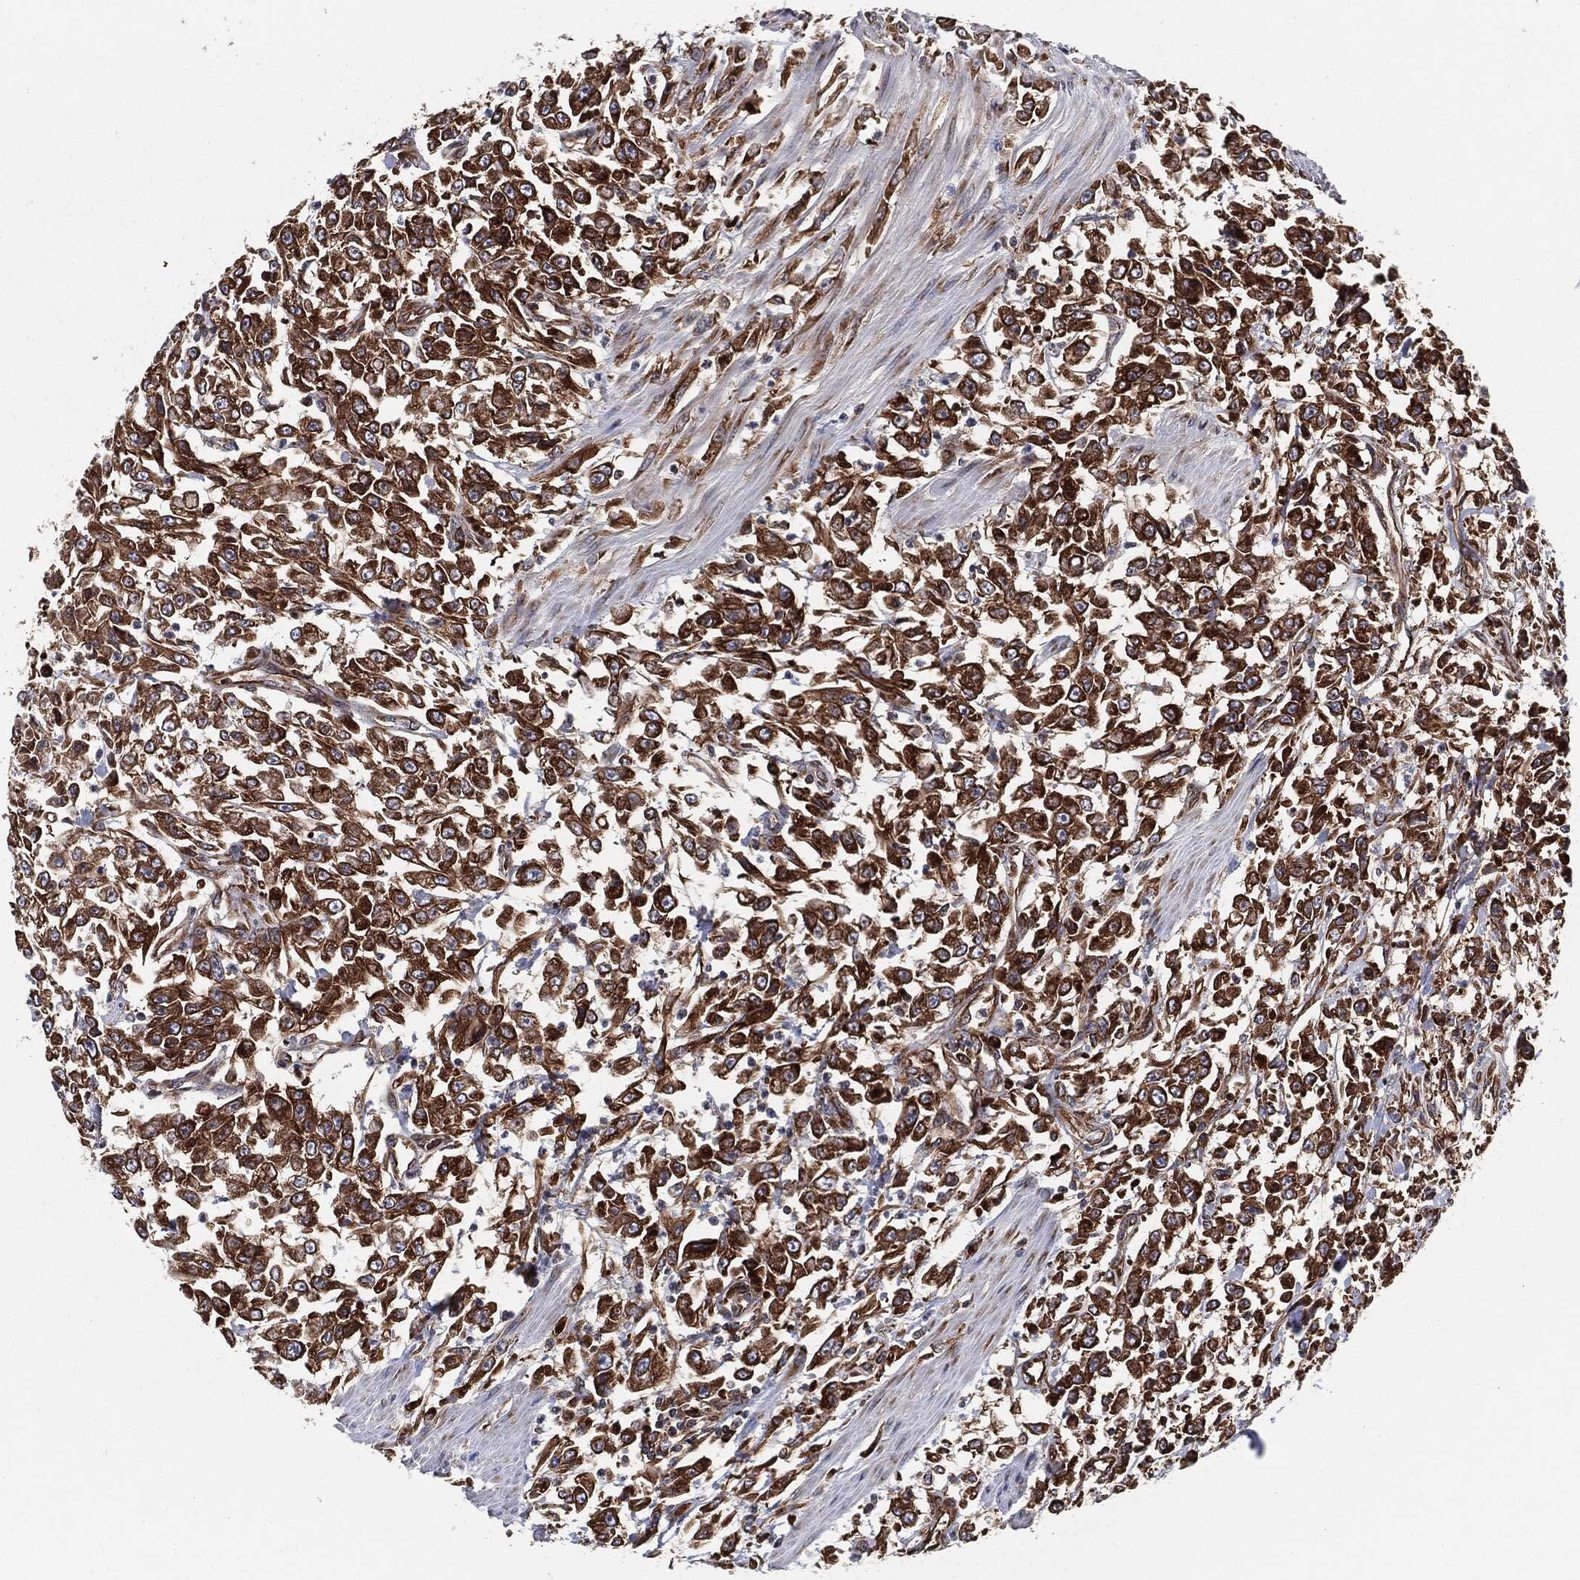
{"staining": {"intensity": "strong", "quantity": ">75%", "location": "cytoplasmic/membranous"}, "tissue": "urothelial cancer", "cell_type": "Tumor cells", "image_type": "cancer", "snomed": [{"axis": "morphology", "description": "Urothelial carcinoma, High grade"}, {"axis": "topography", "description": "Urinary bladder"}], "caption": "Urothelial cancer stained for a protein exhibits strong cytoplasmic/membranous positivity in tumor cells.", "gene": "EIF2S2", "patient": {"sex": "male", "age": 46}}